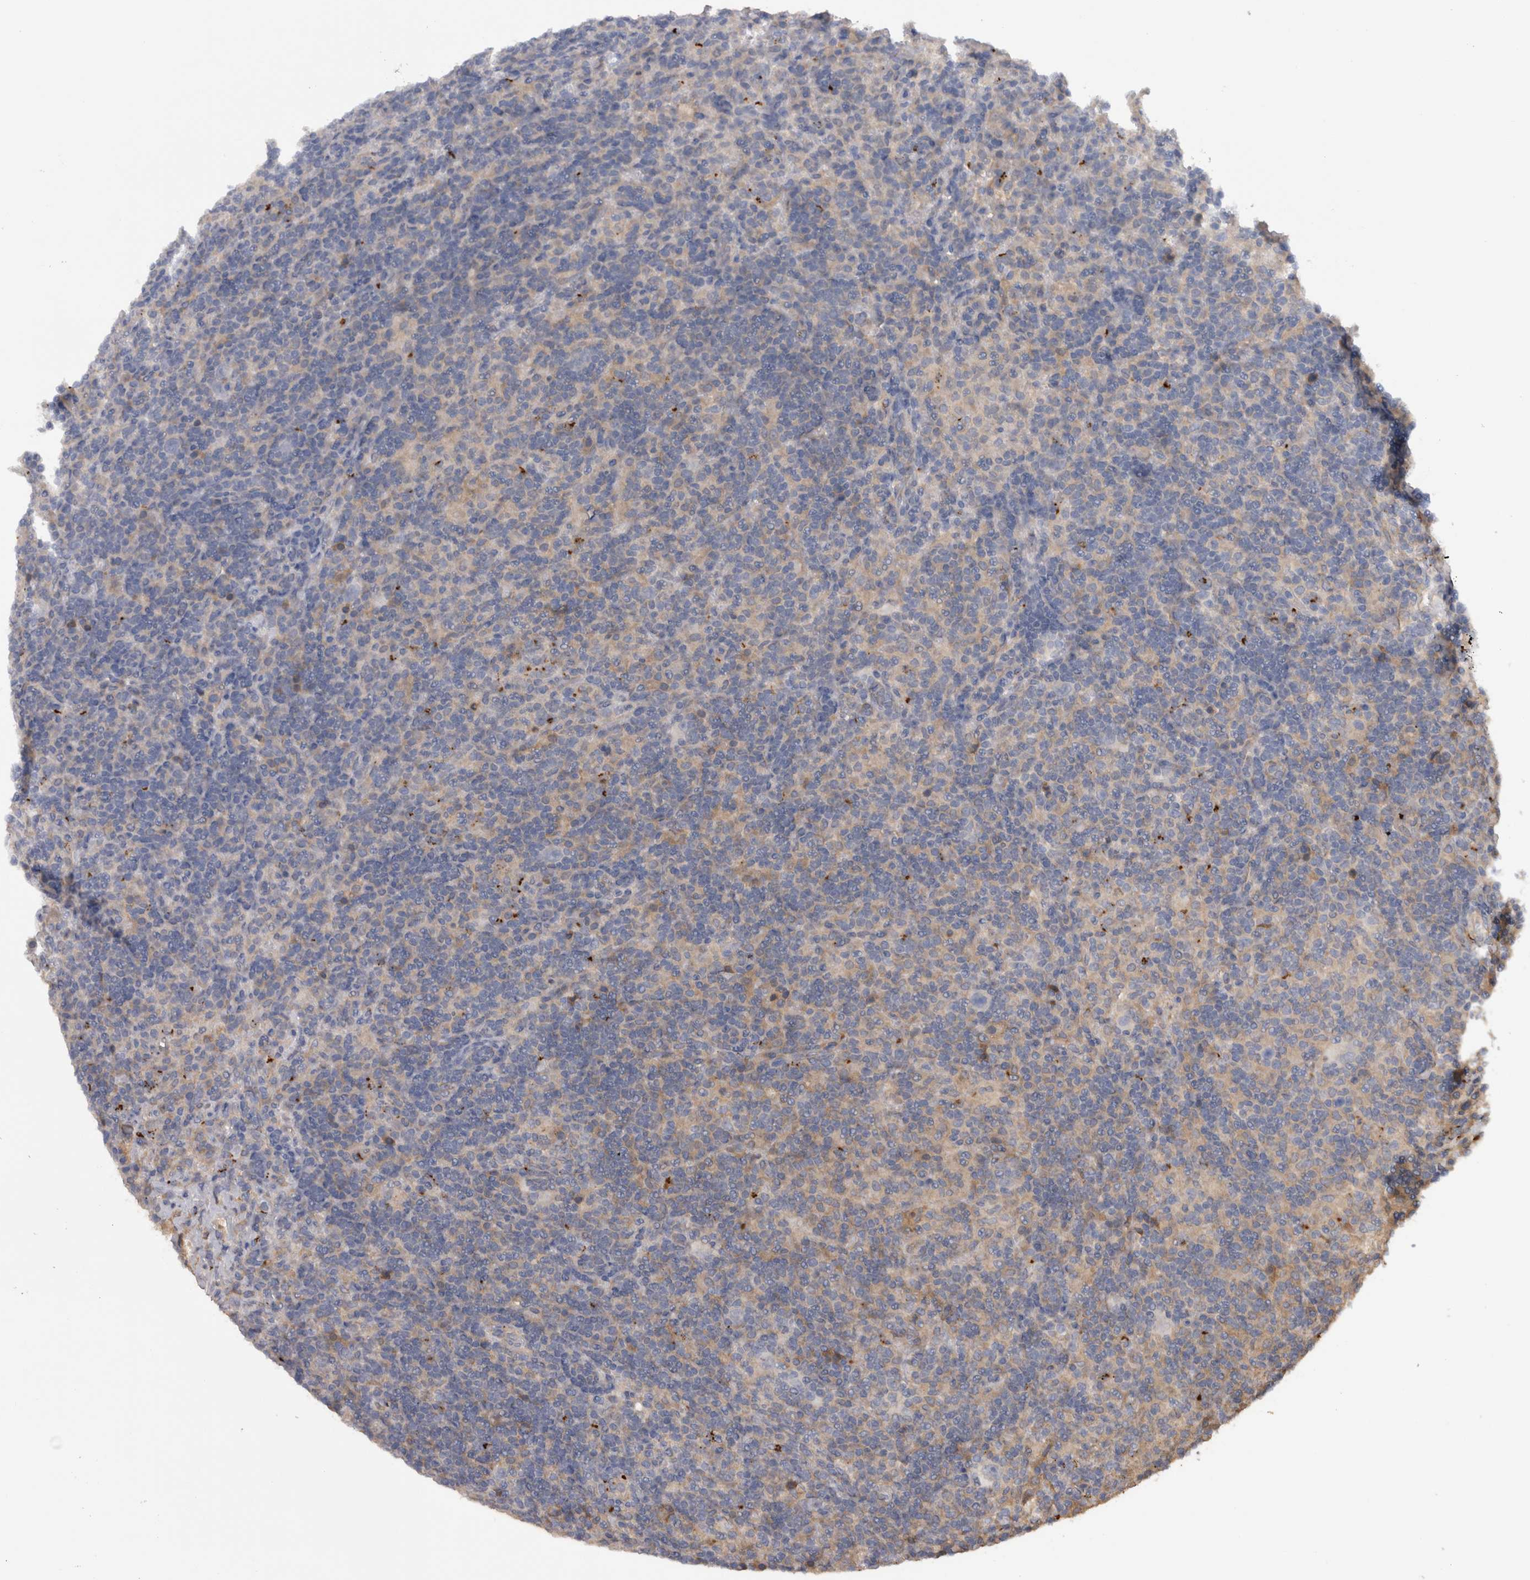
{"staining": {"intensity": "negative", "quantity": "none", "location": "none"}, "tissue": "lymphoma", "cell_type": "Tumor cells", "image_type": "cancer", "snomed": [{"axis": "morphology", "description": "Hodgkin's disease, NOS"}, {"axis": "topography", "description": "Lymph node"}], "caption": "This photomicrograph is of lymphoma stained with immunohistochemistry to label a protein in brown with the nuclei are counter-stained blue. There is no positivity in tumor cells.", "gene": "TMED7", "patient": {"sex": "male", "age": 70}}